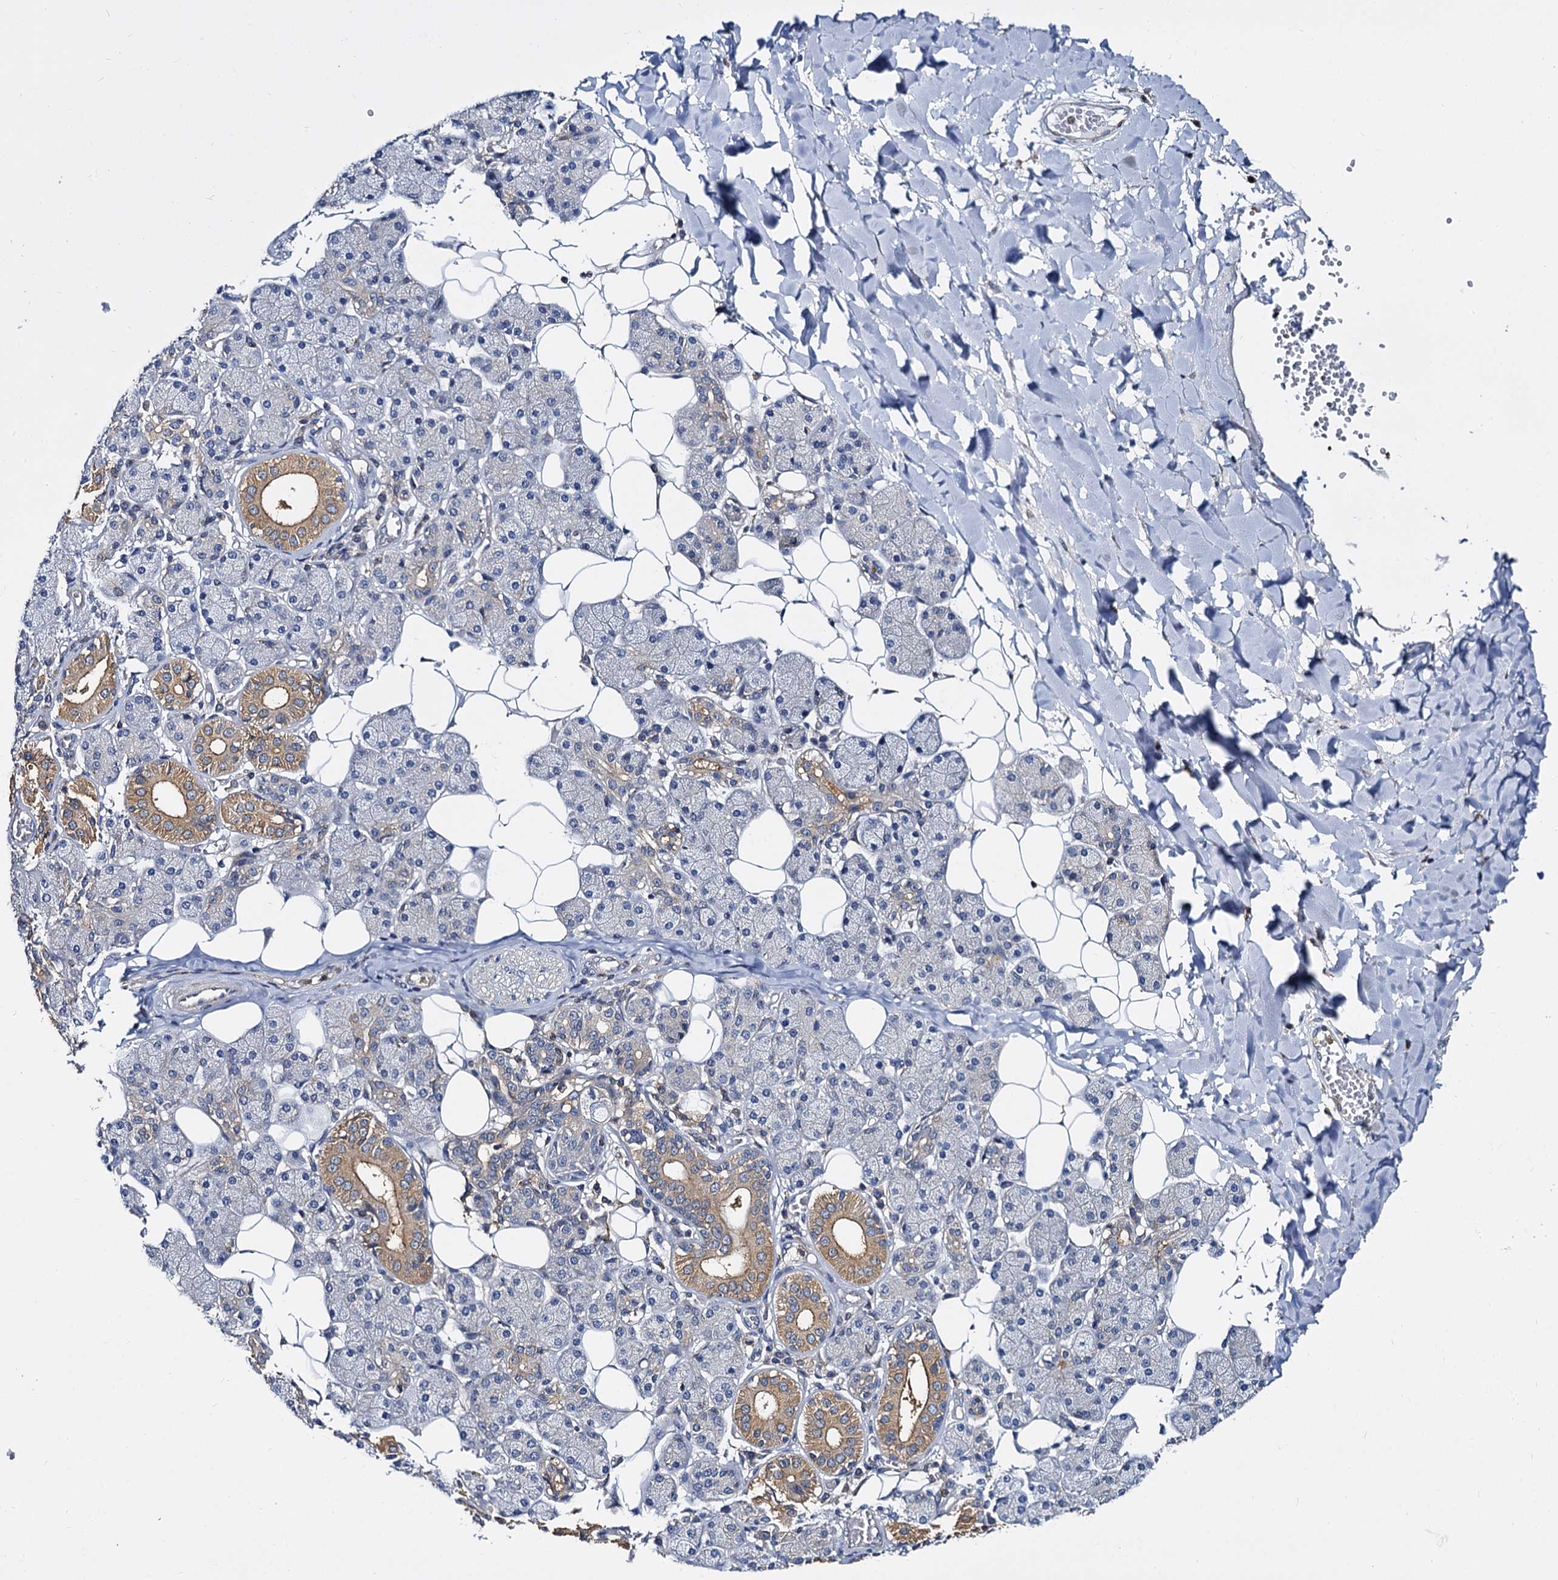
{"staining": {"intensity": "moderate", "quantity": "<25%", "location": "cytoplasmic/membranous"}, "tissue": "salivary gland", "cell_type": "Glandular cells", "image_type": "normal", "snomed": [{"axis": "morphology", "description": "Normal tissue, NOS"}, {"axis": "topography", "description": "Salivary gland"}], "caption": "IHC staining of benign salivary gland, which displays low levels of moderate cytoplasmic/membranous staining in approximately <25% of glandular cells indicating moderate cytoplasmic/membranous protein positivity. The staining was performed using DAB (3,3'-diaminobenzidine) (brown) for protein detection and nuclei were counterstained in hematoxylin (blue).", "gene": "ANKRD13A", "patient": {"sex": "female", "age": 33}}